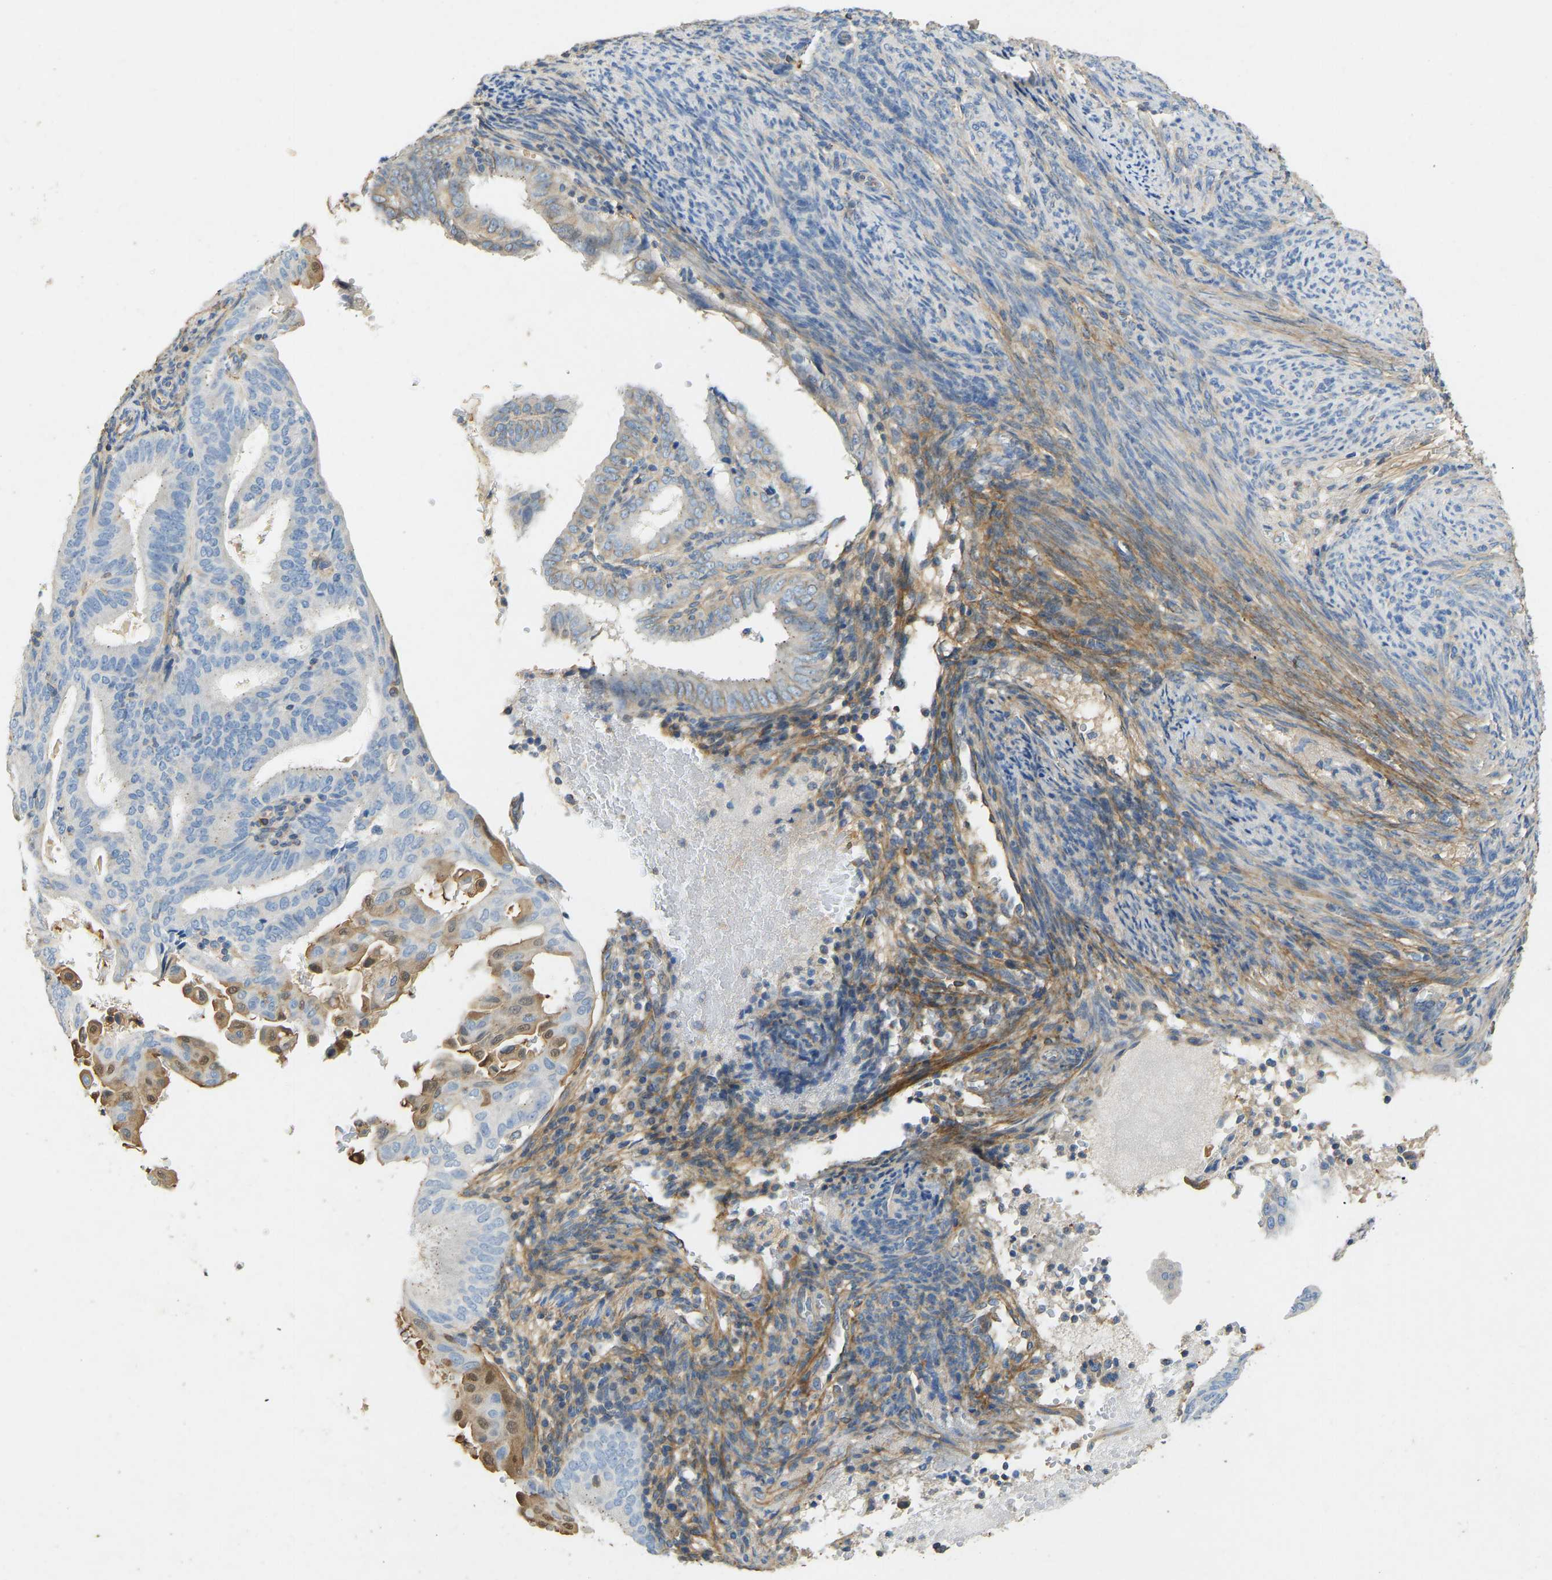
{"staining": {"intensity": "moderate", "quantity": "<25%", "location": "cytoplasmic/membranous"}, "tissue": "endometrial cancer", "cell_type": "Tumor cells", "image_type": "cancer", "snomed": [{"axis": "morphology", "description": "Adenocarcinoma, NOS"}, {"axis": "topography", "description": "Endometrium"}], "caption": "Immunohistochemistry (IHC) histopathology image of neoplastic tissue: endometrial cancer stained using immunohistochemistry displays low levels of moderate protein expression localized specifically in the cytoplasmic/membranous of tumor cells, appearing as a cytoplasmic/membranous brown color.", "gene": "TECTA", "patient": {"sex": "female", "age": 58}}